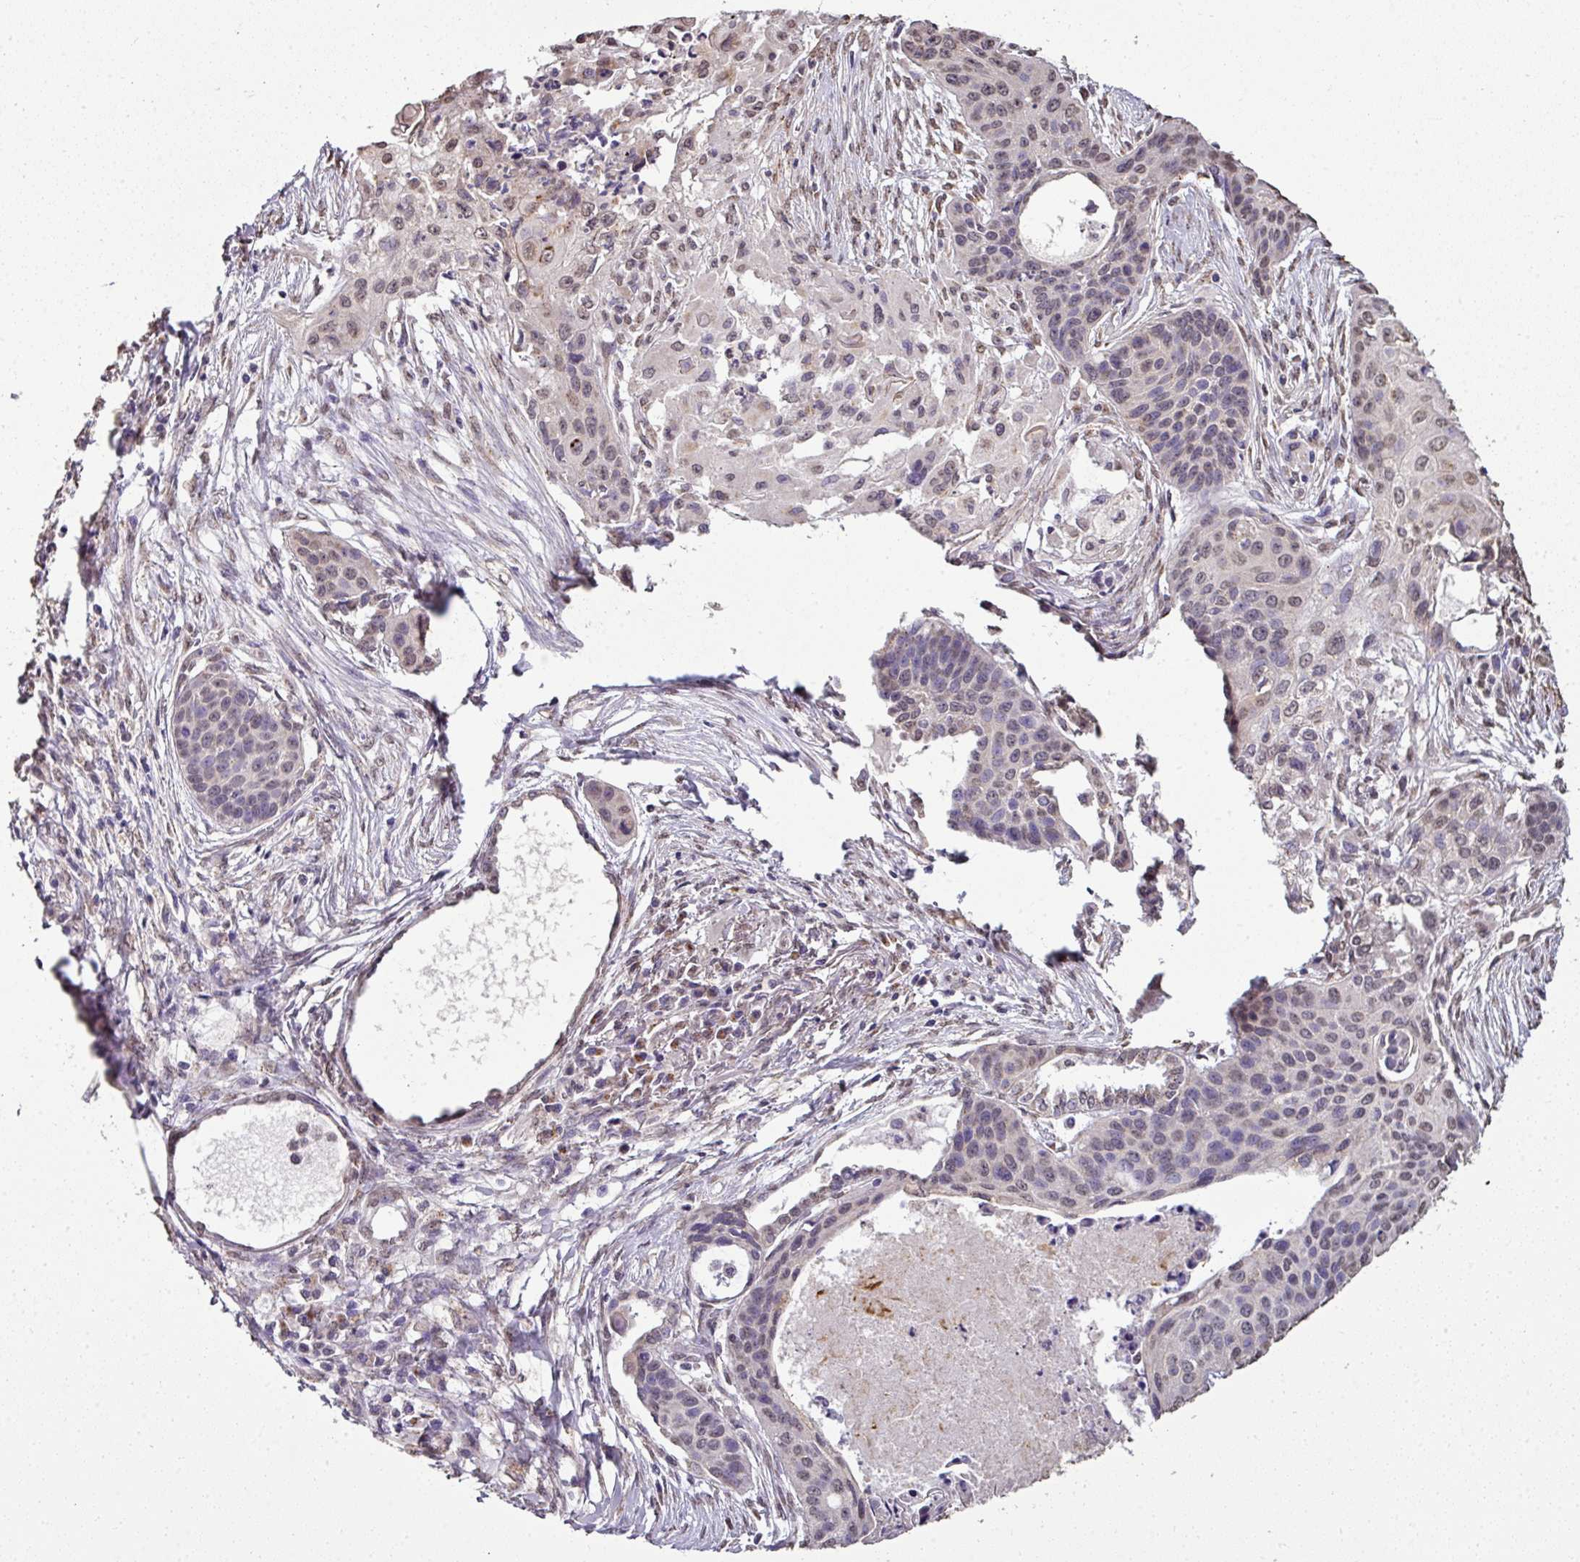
{"staining": {"intensity": "weak", "quantity": "<25%", "location": "nuclear"}, "tissue": "lung cancer", "cell_type": "Tumor cells", "image_type": "cancer", "snomed": [{"axis": "morphology", "description": "Squamous cell carcinoma, NOS"}, {"axis": "topography", "description": "Lung"}], "caption": "This is an immunohistochemistry (IHC) photomicrograph of lung cancer. There is no staining in tumor cells.", "gene": "JPH2", "patient": {"sex": "male", "age": 71}}